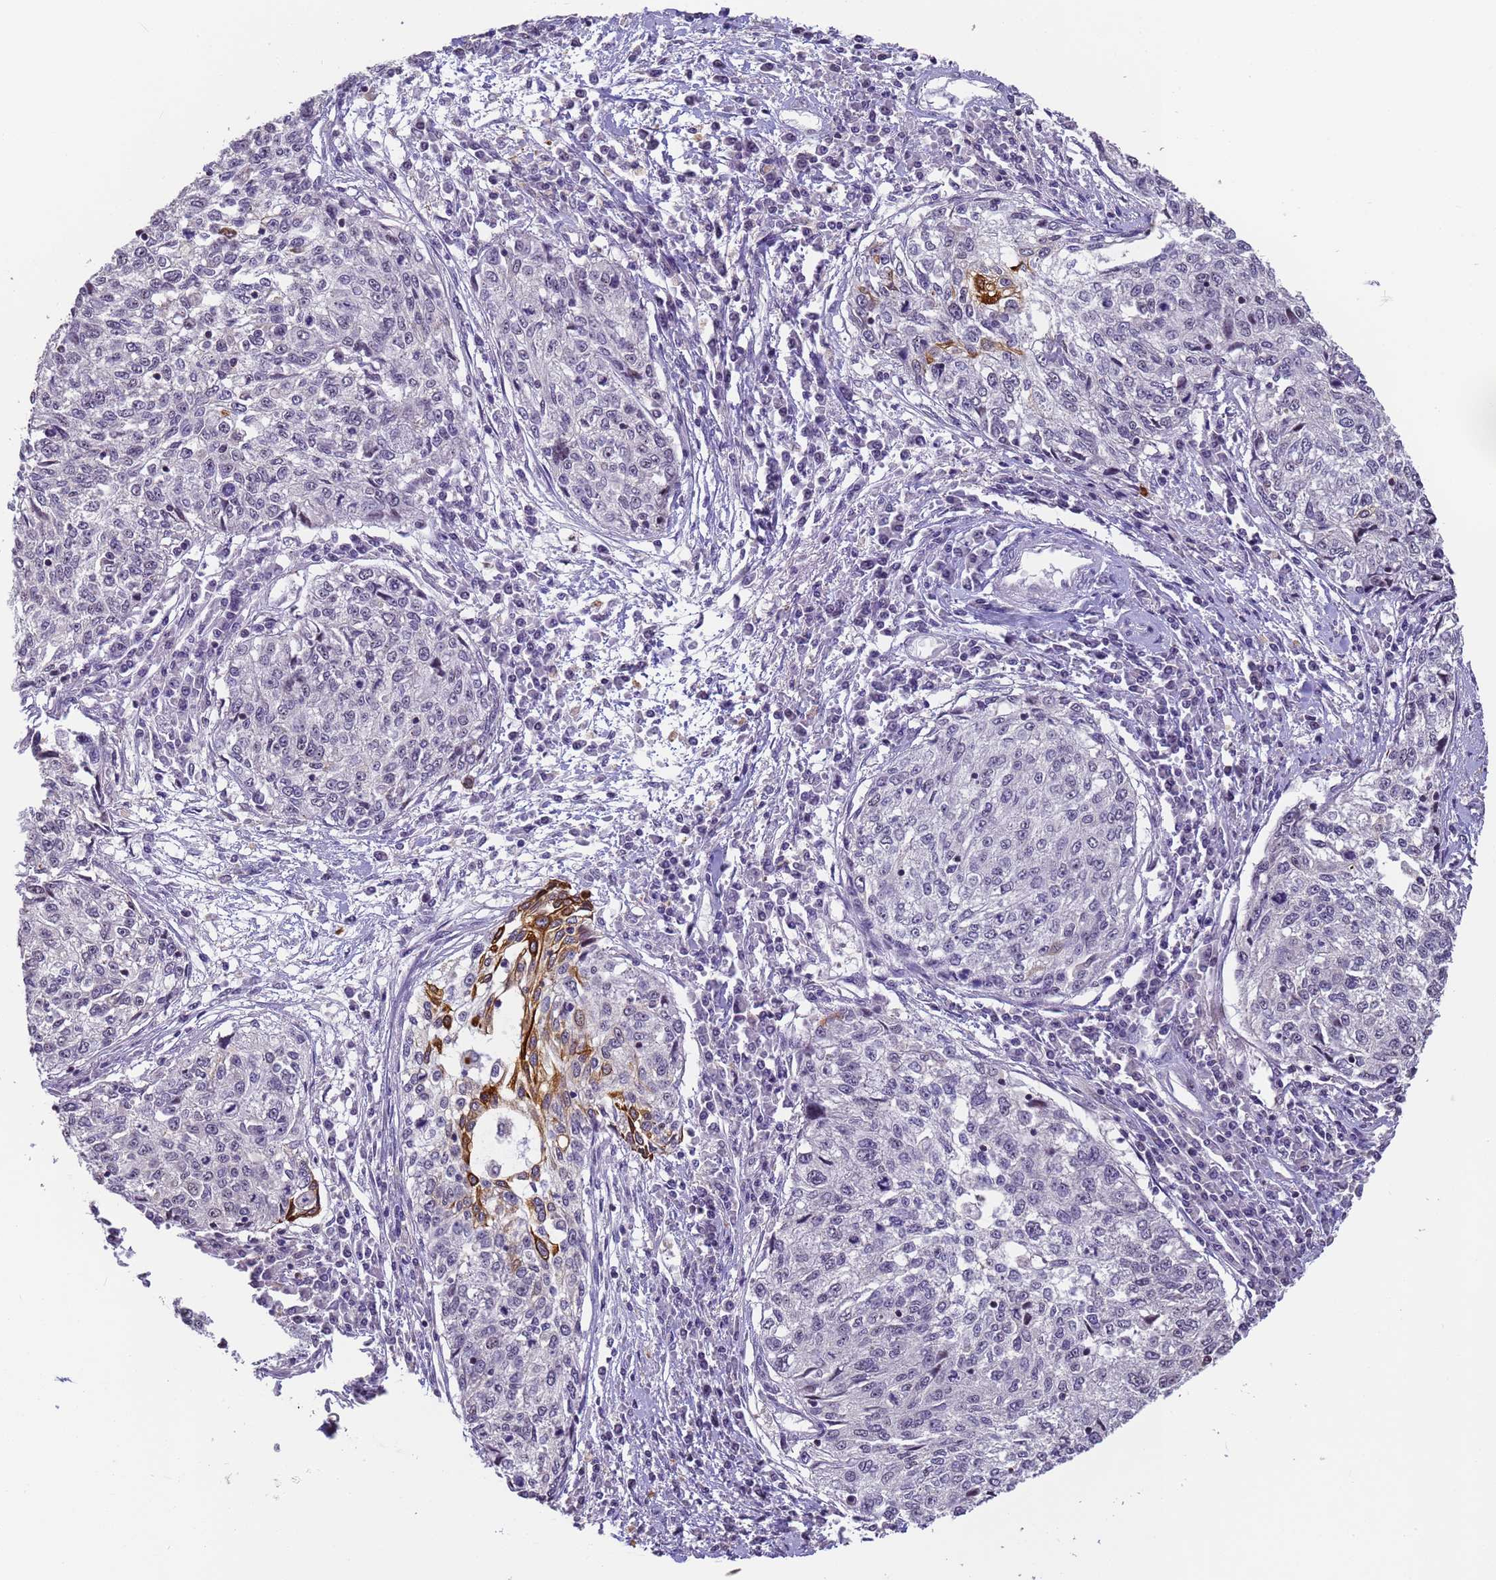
{"staining": {"intensity": "strong", "quantity": "<25%", "location": "cytoplasmic/membranous"}, "tissue": "cervical cancer", "cell_type": "Tumor cells", "image_type": "cancer", "snomed": [{"axis": "morphology", "description": "Squamous cell carcinoma, NOS"}, {"axis": "topography", "description": "Cervix"}], "caption": "Cervical cancer (squamous cell carcinoma) tissue exhibits strong cytoplasmic/membranous expression in approximately <25% of tumor cells Nuclei are stained in blue.", "gene": "VWA3A", "patient": {"sex": "female", "age": 57}}